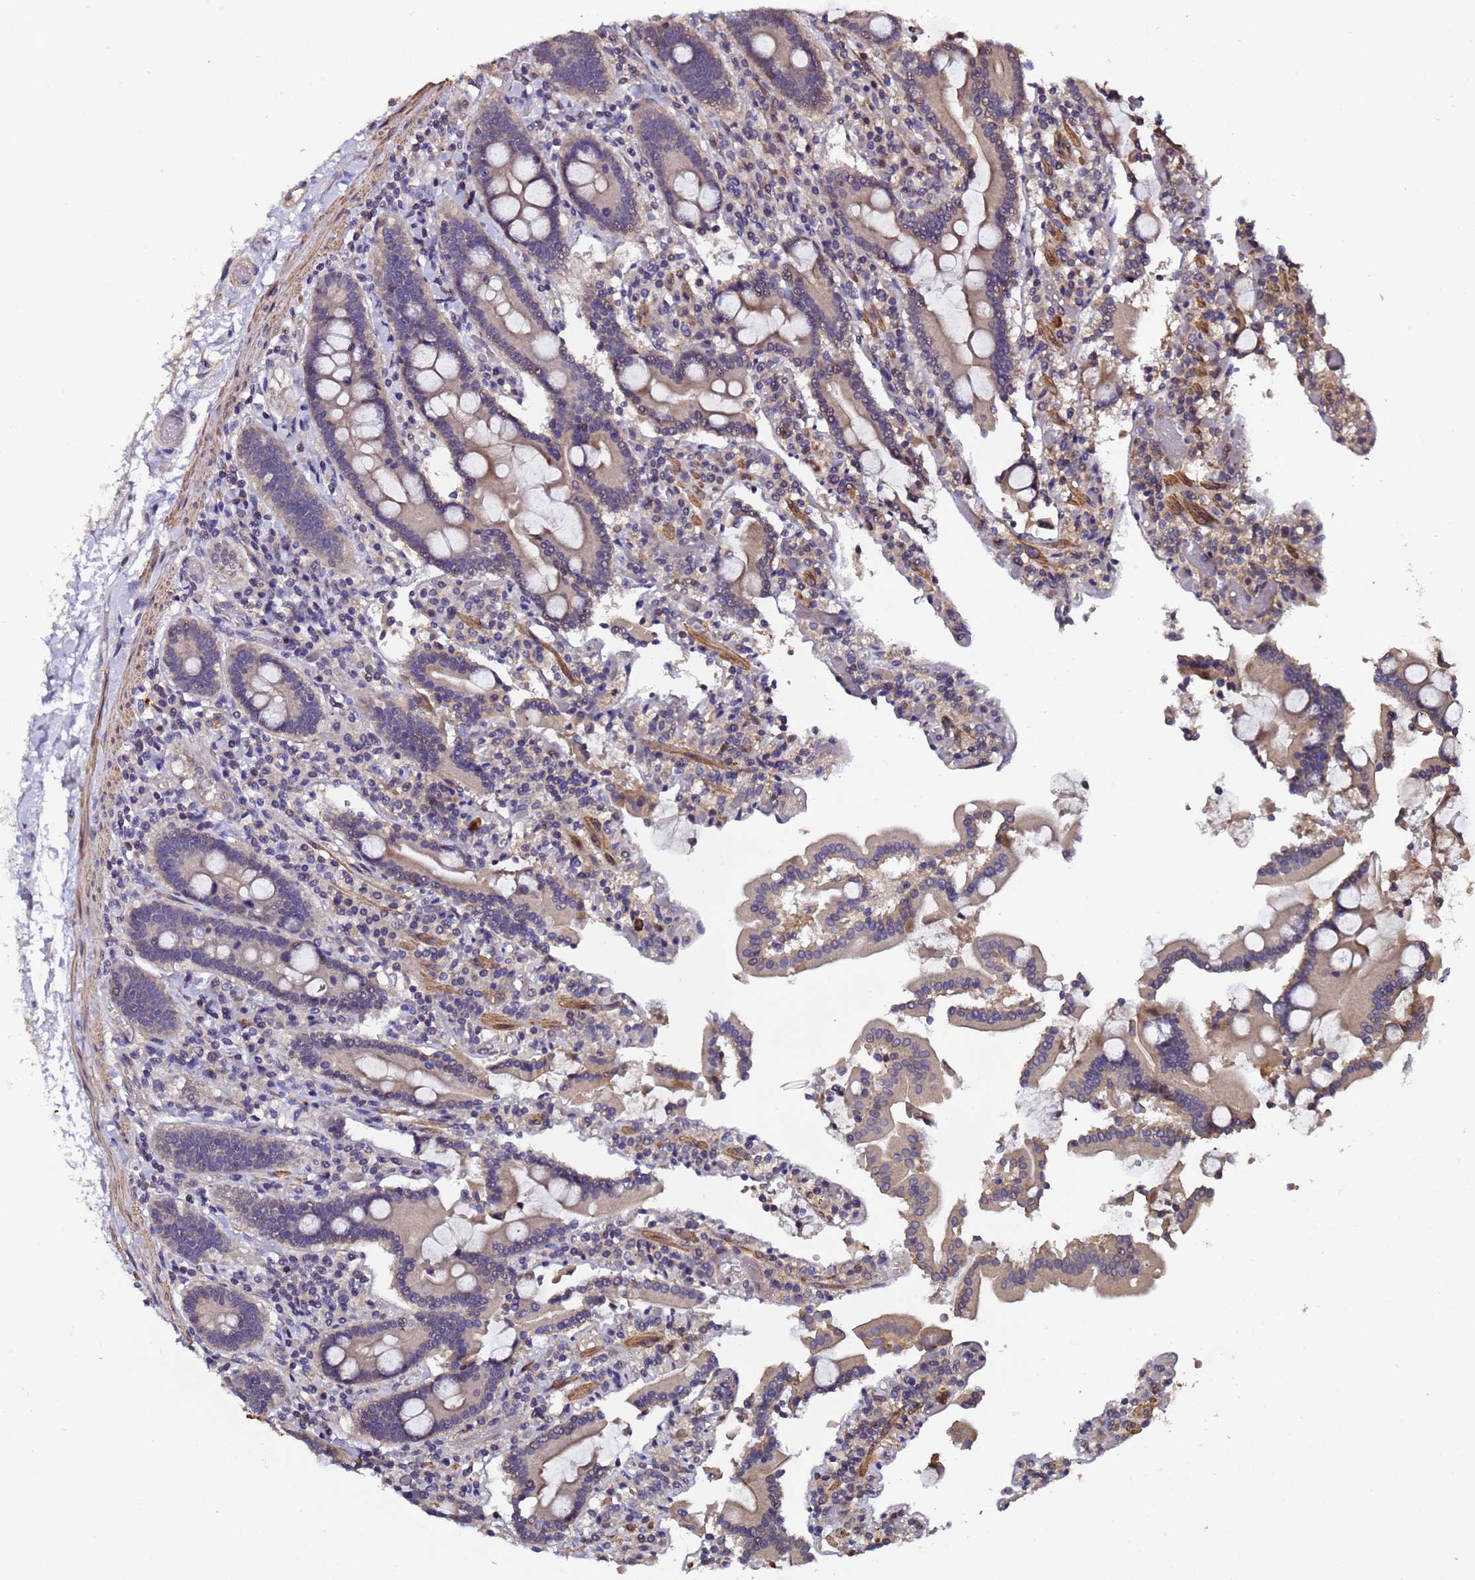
{"staining": {"intensity": "moderate", "quantity": "25%-75%", "location": "cytoplasmic/membranous"}, "tissue": "duodenum", "cell_type": "Glandular cells", "image_type": "normal", "snomed": [{"axis": "morphology", "description": "Normal tissue, NOS"}, {"axis": "topography", "description": "Duodenum"}], "caption": "Duodenum was stained to show a protein in brown. There is medium levels of moderate cytoplasmic/membranous positivity in about 25%-75% of glandular cells. (DAB IHC, brown staining for protein, blue staining for nuclei).", "gene": "GSTCD", "patient": {"sex": "male", "age": 55}}